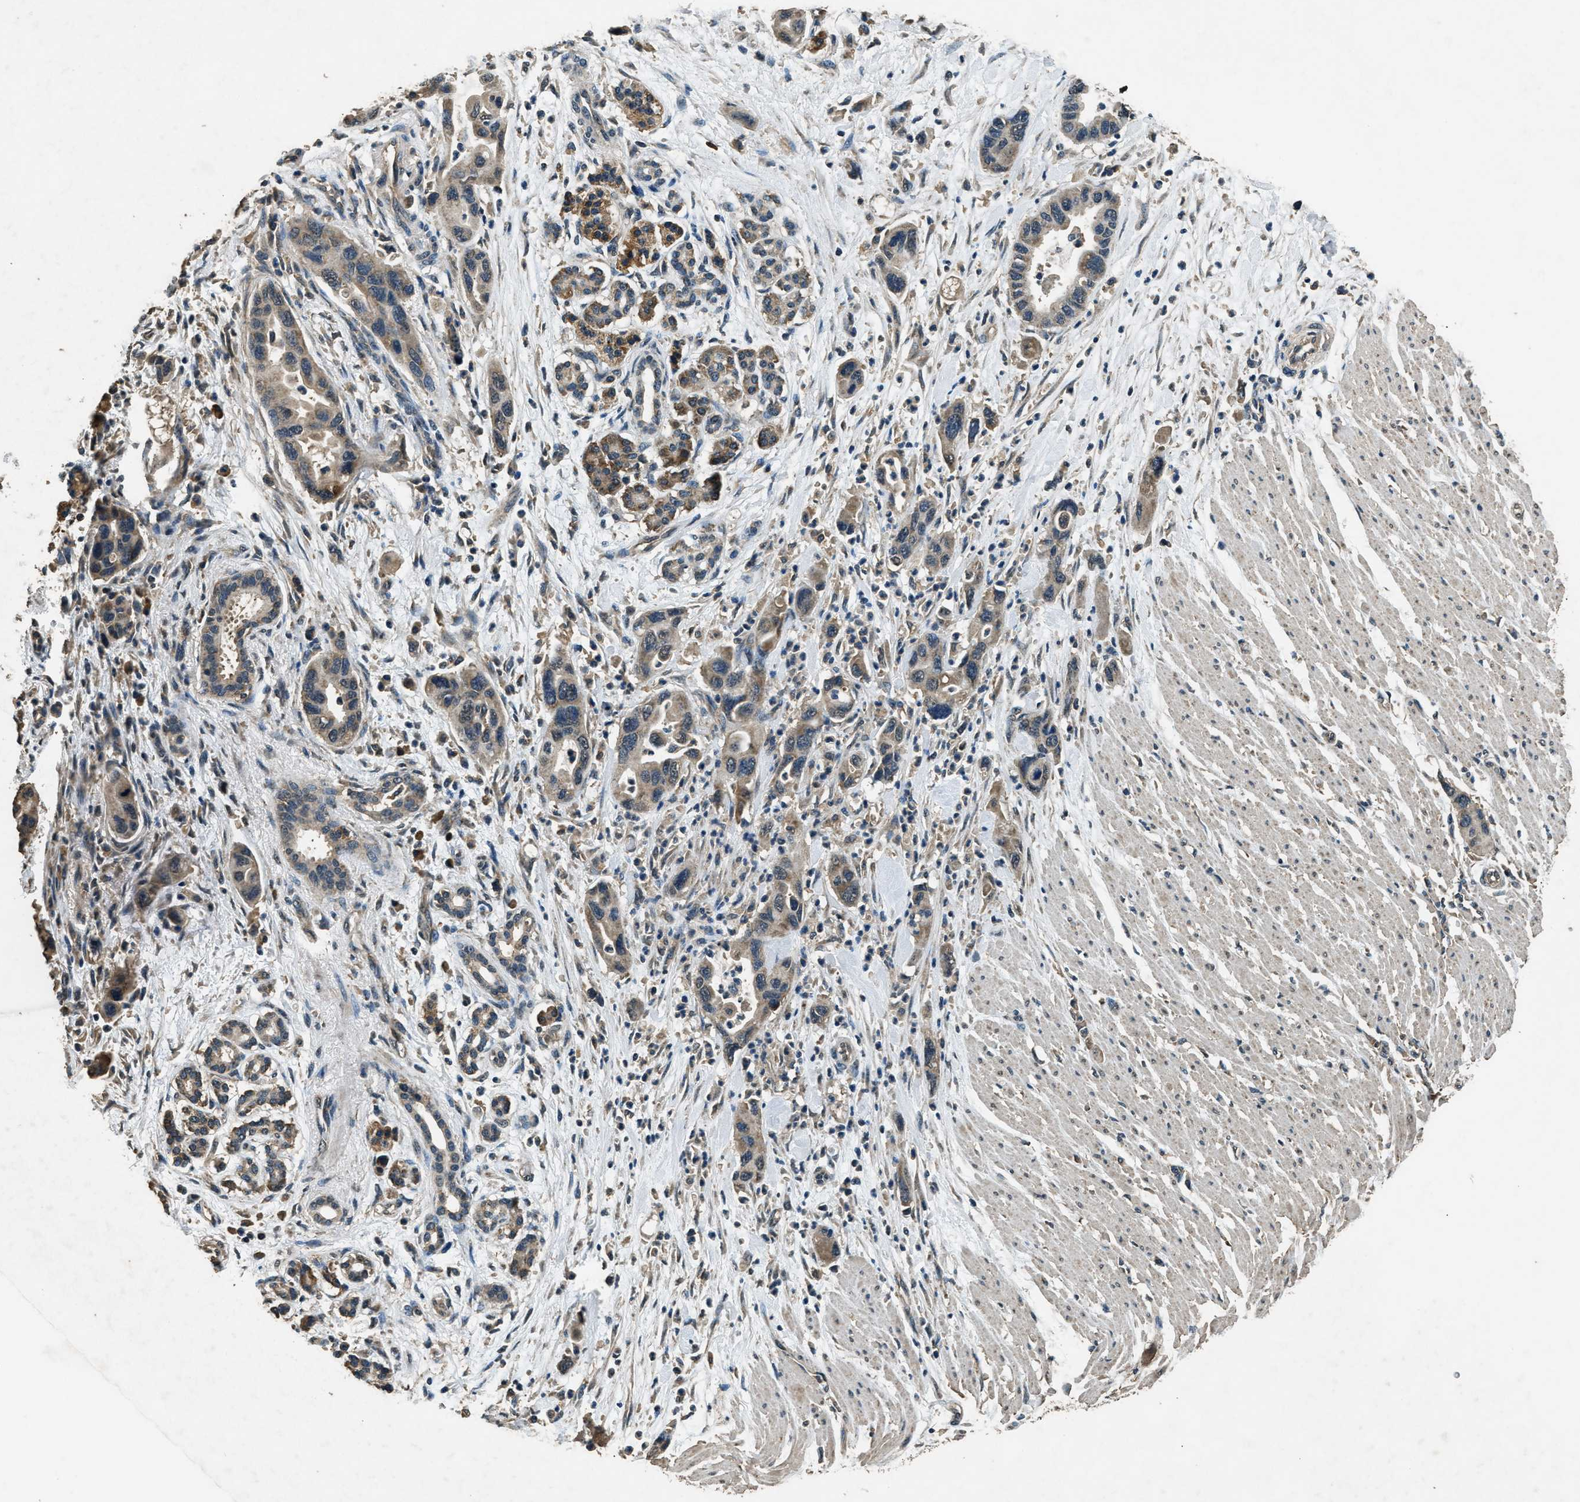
{"staining": {"intensity": "weak", "quantity": ">75%", "location": "cytoplasmic/membranous"}, "tissue": "pancreatic cancer", "cell_type": "Tumor cells", "image_type": "cancer", "snomed": [{"axis": "morphology", "description": "Normal tissue, NOS"}, {"axis": "morphology", "description": "Adenocarcinoma, NOS"}, {"axis": "topography", "description": "Pancreas"}], "caption": "Weak cytoplasmic/membranous staining for a protein is seen in approximately >75% of tumor cells of pancreatic cancer using immunohistochemistry (IHC).", "gene": "SALL3", "patient": {"sex": "female", "age": 71}}